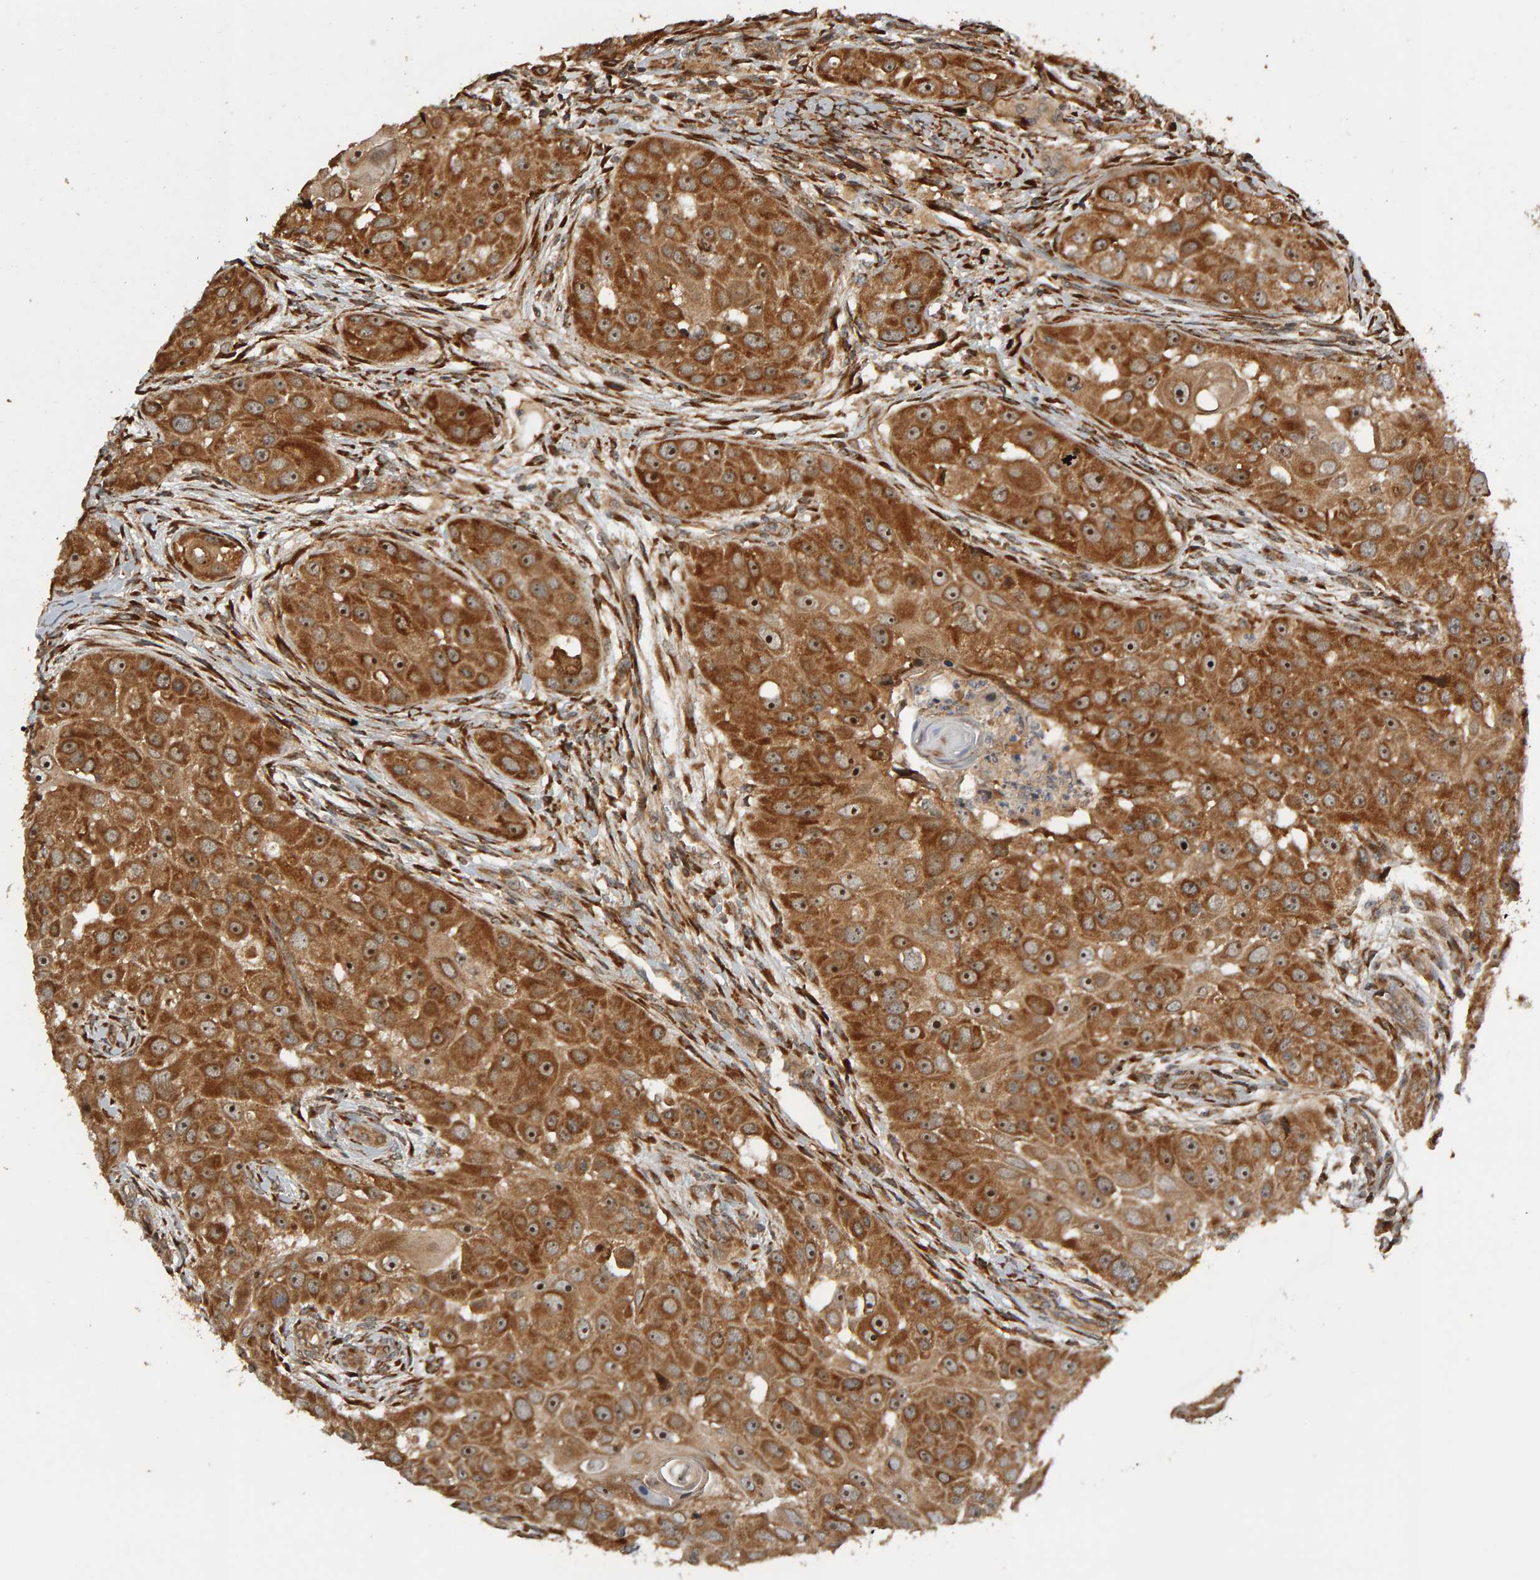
{"staining": {"intensity": "moderate", "quantity": ">75%", "location": "cytoplasmic/membranous,nuclear"}, "tissue": "head and neck cancer", "cell_type": "Tumor cells", "image_type": "cancer", "snomed": [{"axis": "morphology", "description": "Normal tissue, NOS"}, {"axis": "morphology", "description": "Squamous cell carcinoma, NOS"}, {"axis": "topography", "description": "Skeletal muscle"}, {"axis": "topography", "description": "Head-Neck"}], "caption": "Immunohistochemical staining of squamous cell carcinoma (head and neck) reveals moderate cytoplasmic/membranous and nuclear protein expression in approximately >75% of tumor cells.", "gene": "ZFAND1", "patient": {"sex": "male", "age": 51}}